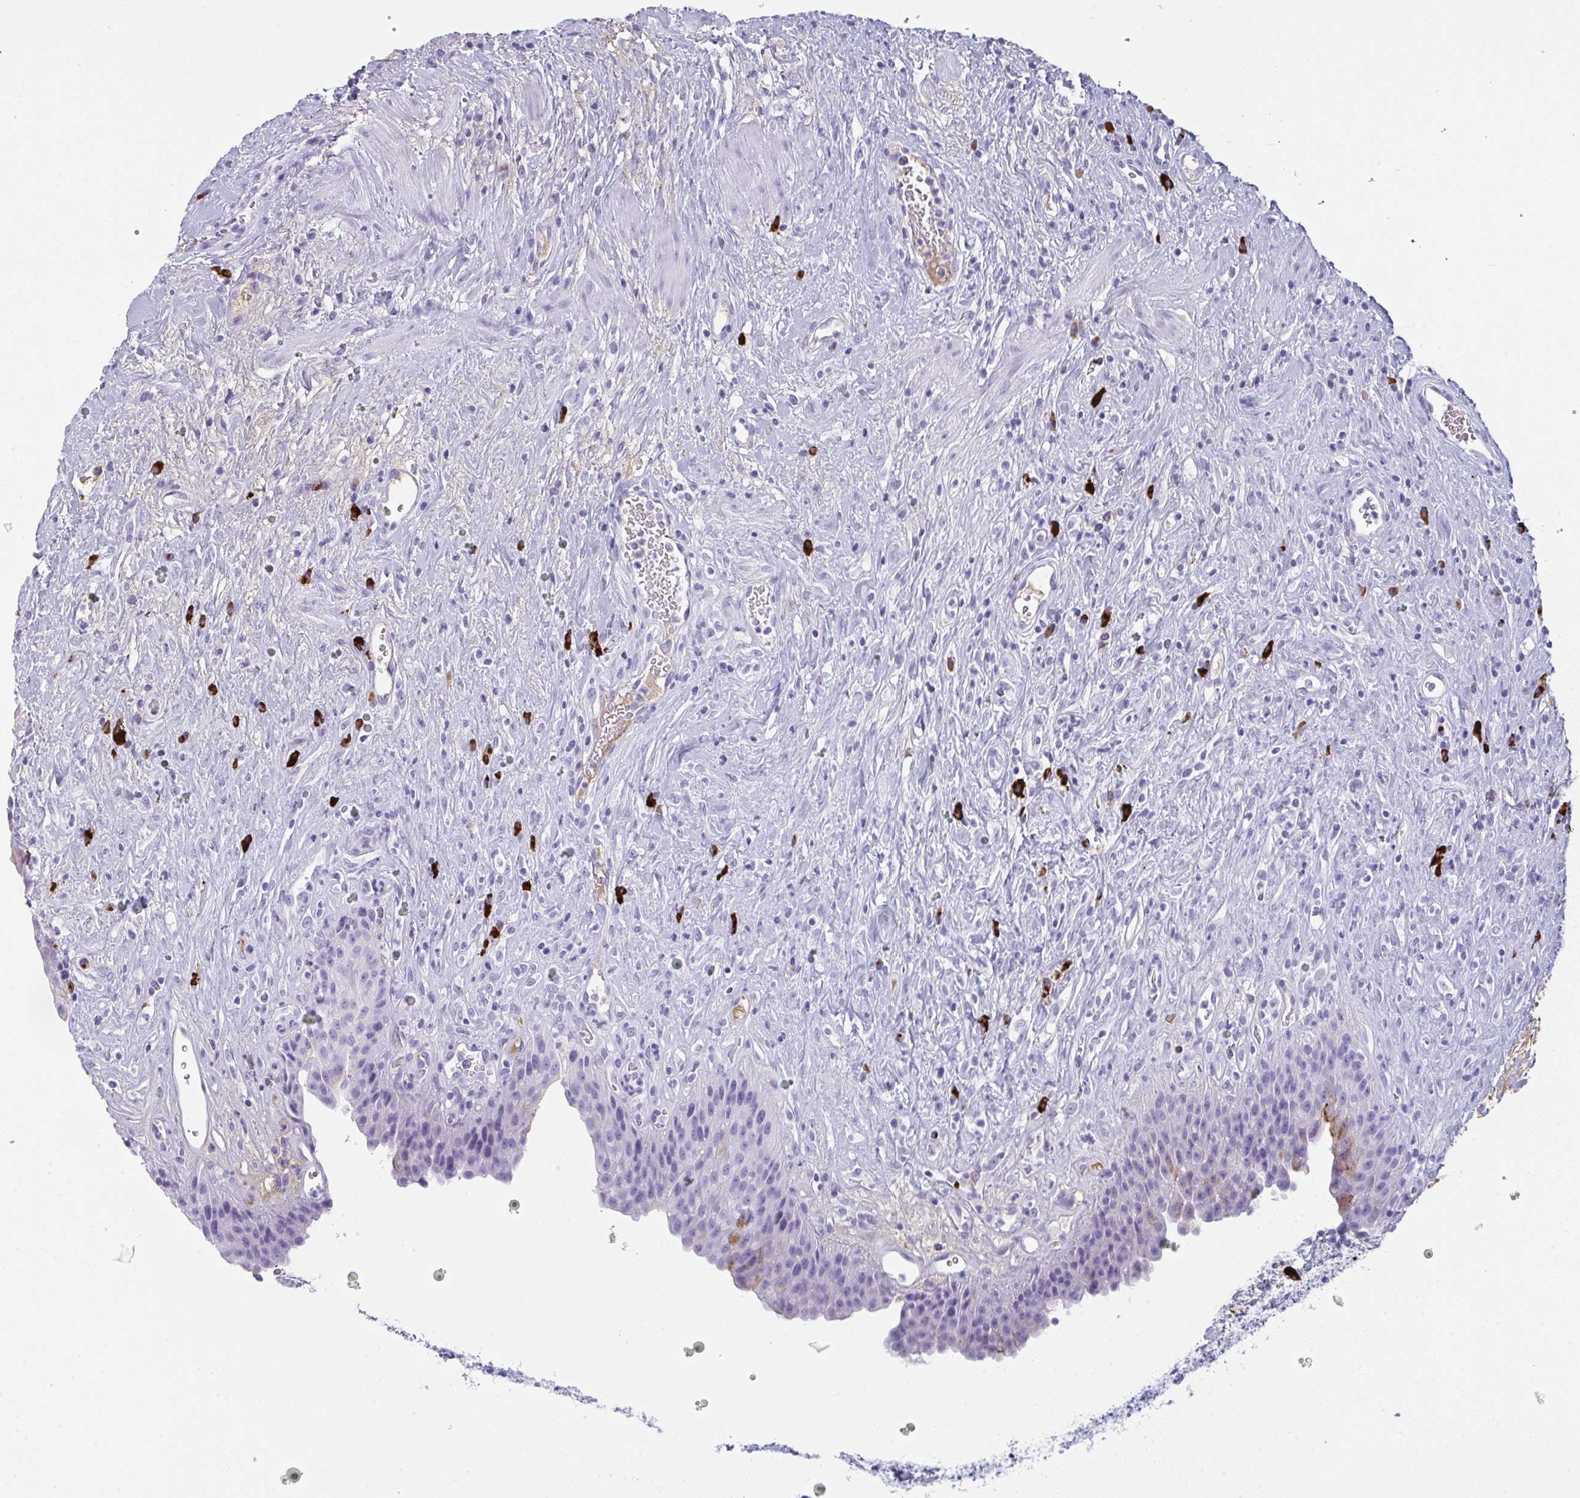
{"staining": {"intensity": "moderate", "quantity": "<25%", "location": "cytoplasmic/membranous"}, "tissue": "urinary bladder", "cell_type": "Urothelial cells", "image_type": "normal", "snomed": [{"axis": "morphology", "description": "Normal tissue, NOS"}, {"axis": "topography", "description": "Urinary bladder"}], "caption": "Brown immunohistochemical staining in unremarkable human urinary bladder shows moderate cytoplasmic/membranous expression in about <25% of urothelial cells. The protein of interest is stained brown, and the nuclei are stained in blue (DAB IHC with brightfield microscopy, high magnification).", "gene": "JCHAIN", "patient": {"sex": "female", "age": 56}}